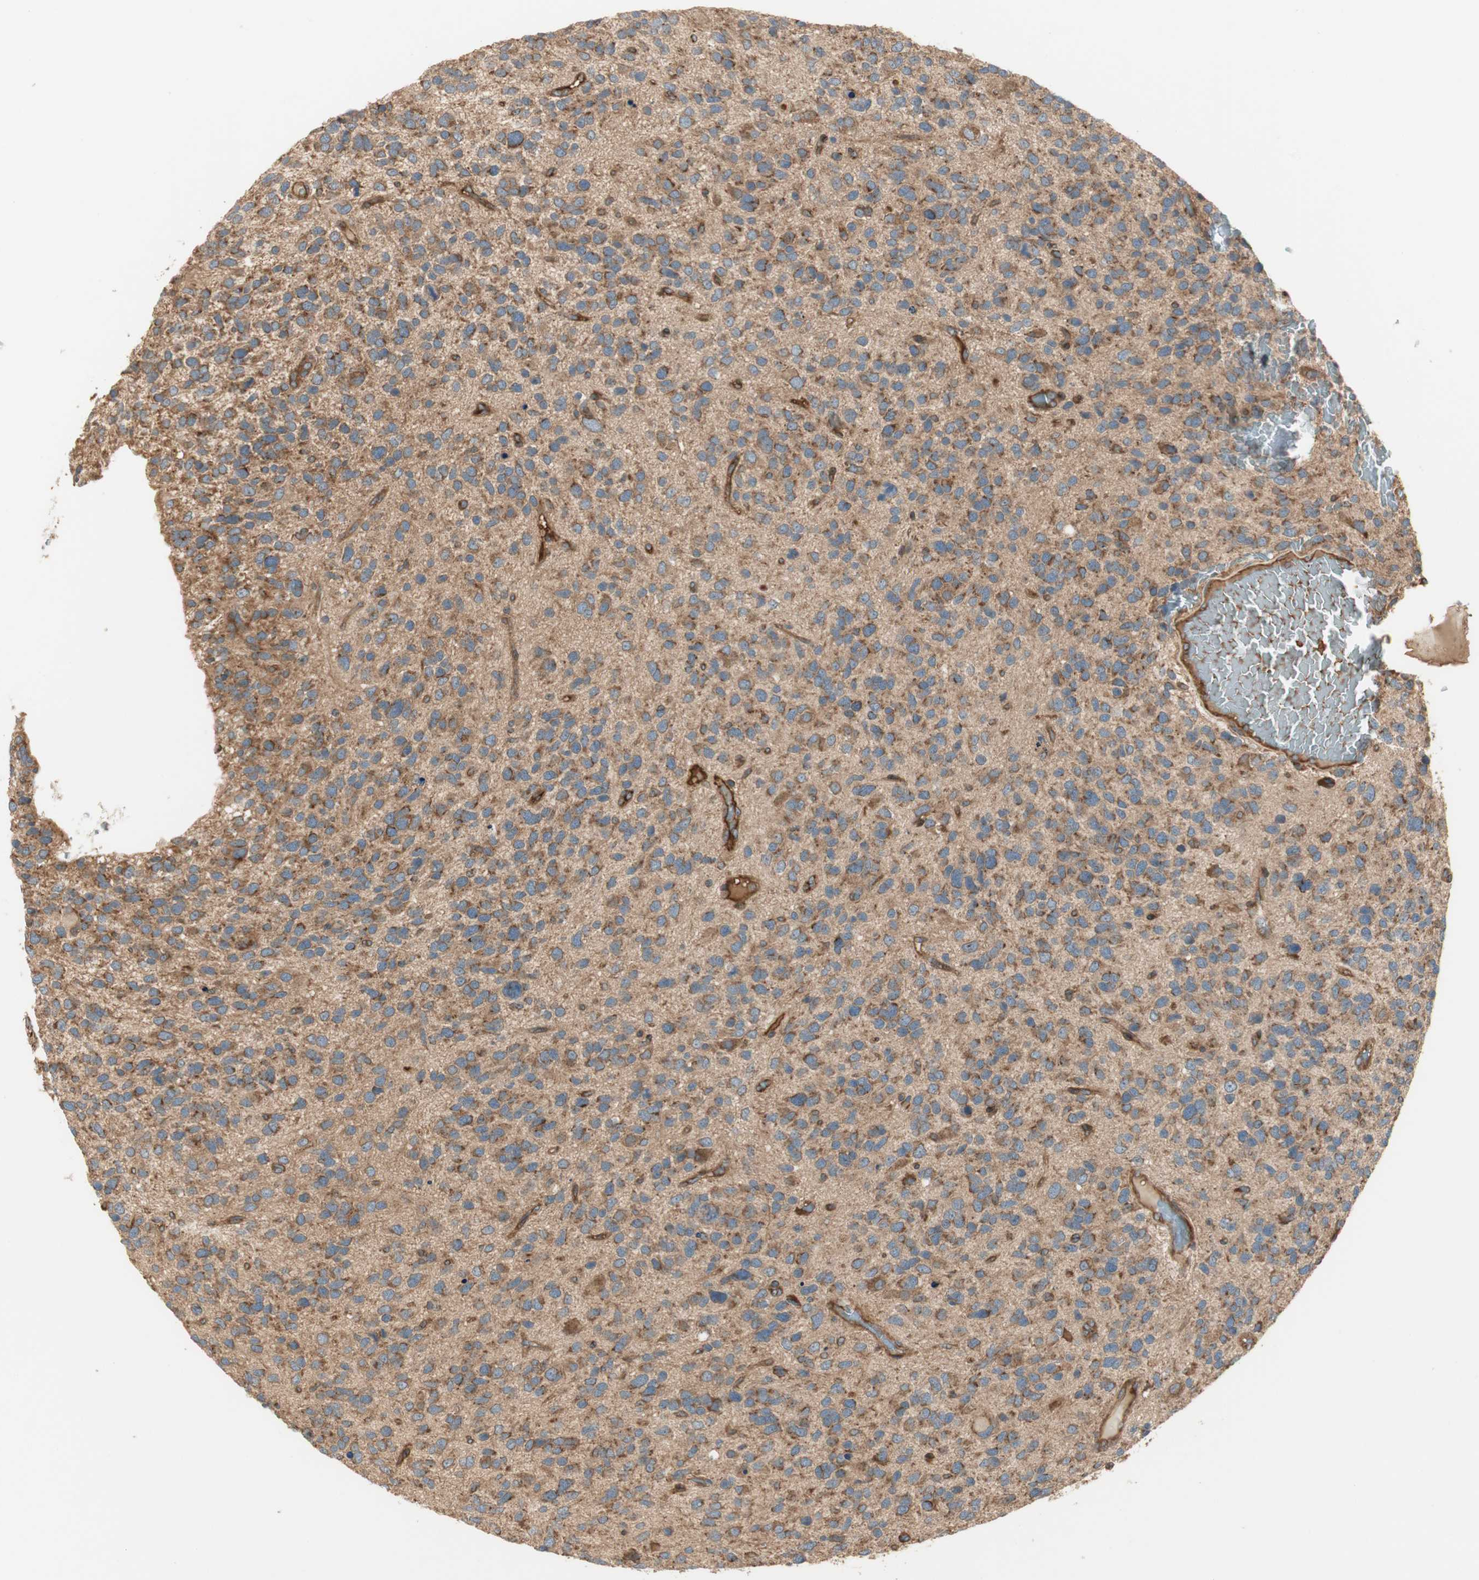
{"staining": {"intensity": "moderate", "quantity": ">75%", "location": "cytoplasmic/membranous"}, "tissue": "glioma", "cell_type": "Tumor cells", "image_type": "cancer", "snomed": [{"axis": "morphology", "description": "Glioma, malignant, High grade"}, {"axis": "topography", "description": "Brain"}], "caption": "High-magnification brightfield microscopy of glioma stained with DAB (brown) and counterstained with hematoxylin (blue). tumor cells exhibit moderate cytoplasmic/membranous expression is seen in about>75% of cells.", "gene": "CTTNBP2NL", "patient": {"sex": "female", "age": 58}}